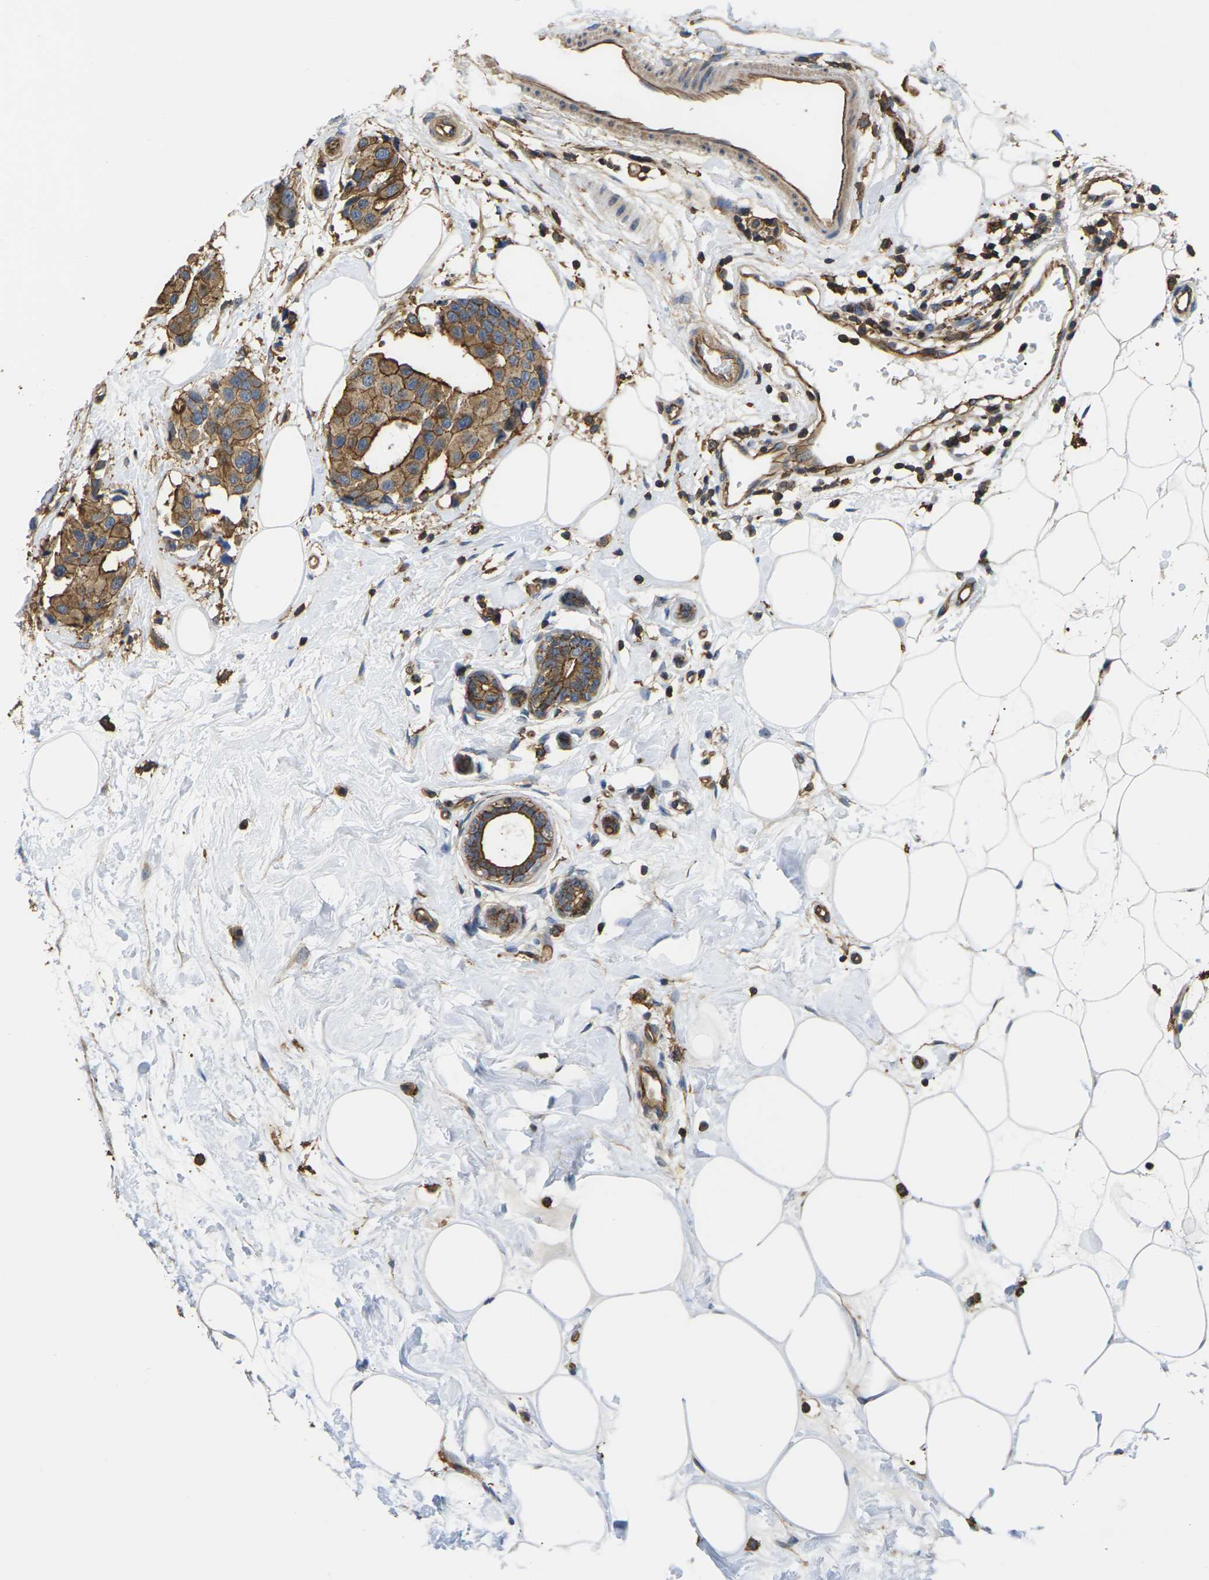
{"staining": {"intensity": "moderate", "quantity": ">75%", "location": "cytoplasmic/membranous"}, "tissue": "breast cancer", "cell_type": "Tumor cells", "image_type": "cancer", "snomed": [{"axis": "morphology", "description": "Normal tissue, NOS"}, {"axis": "morphology", "description": "Duct carcinoma"}, {"axis": "topography", "description": "Breast"}], "caption": "Immunohistochemical staining of invasive ductal carcinoma (breast) displays moderate cytoplasmic/membranous protein staining in about >75% of tumor cells.", "gene": "IQGAP1", "patient": {"sex": "female", "age": 39}}